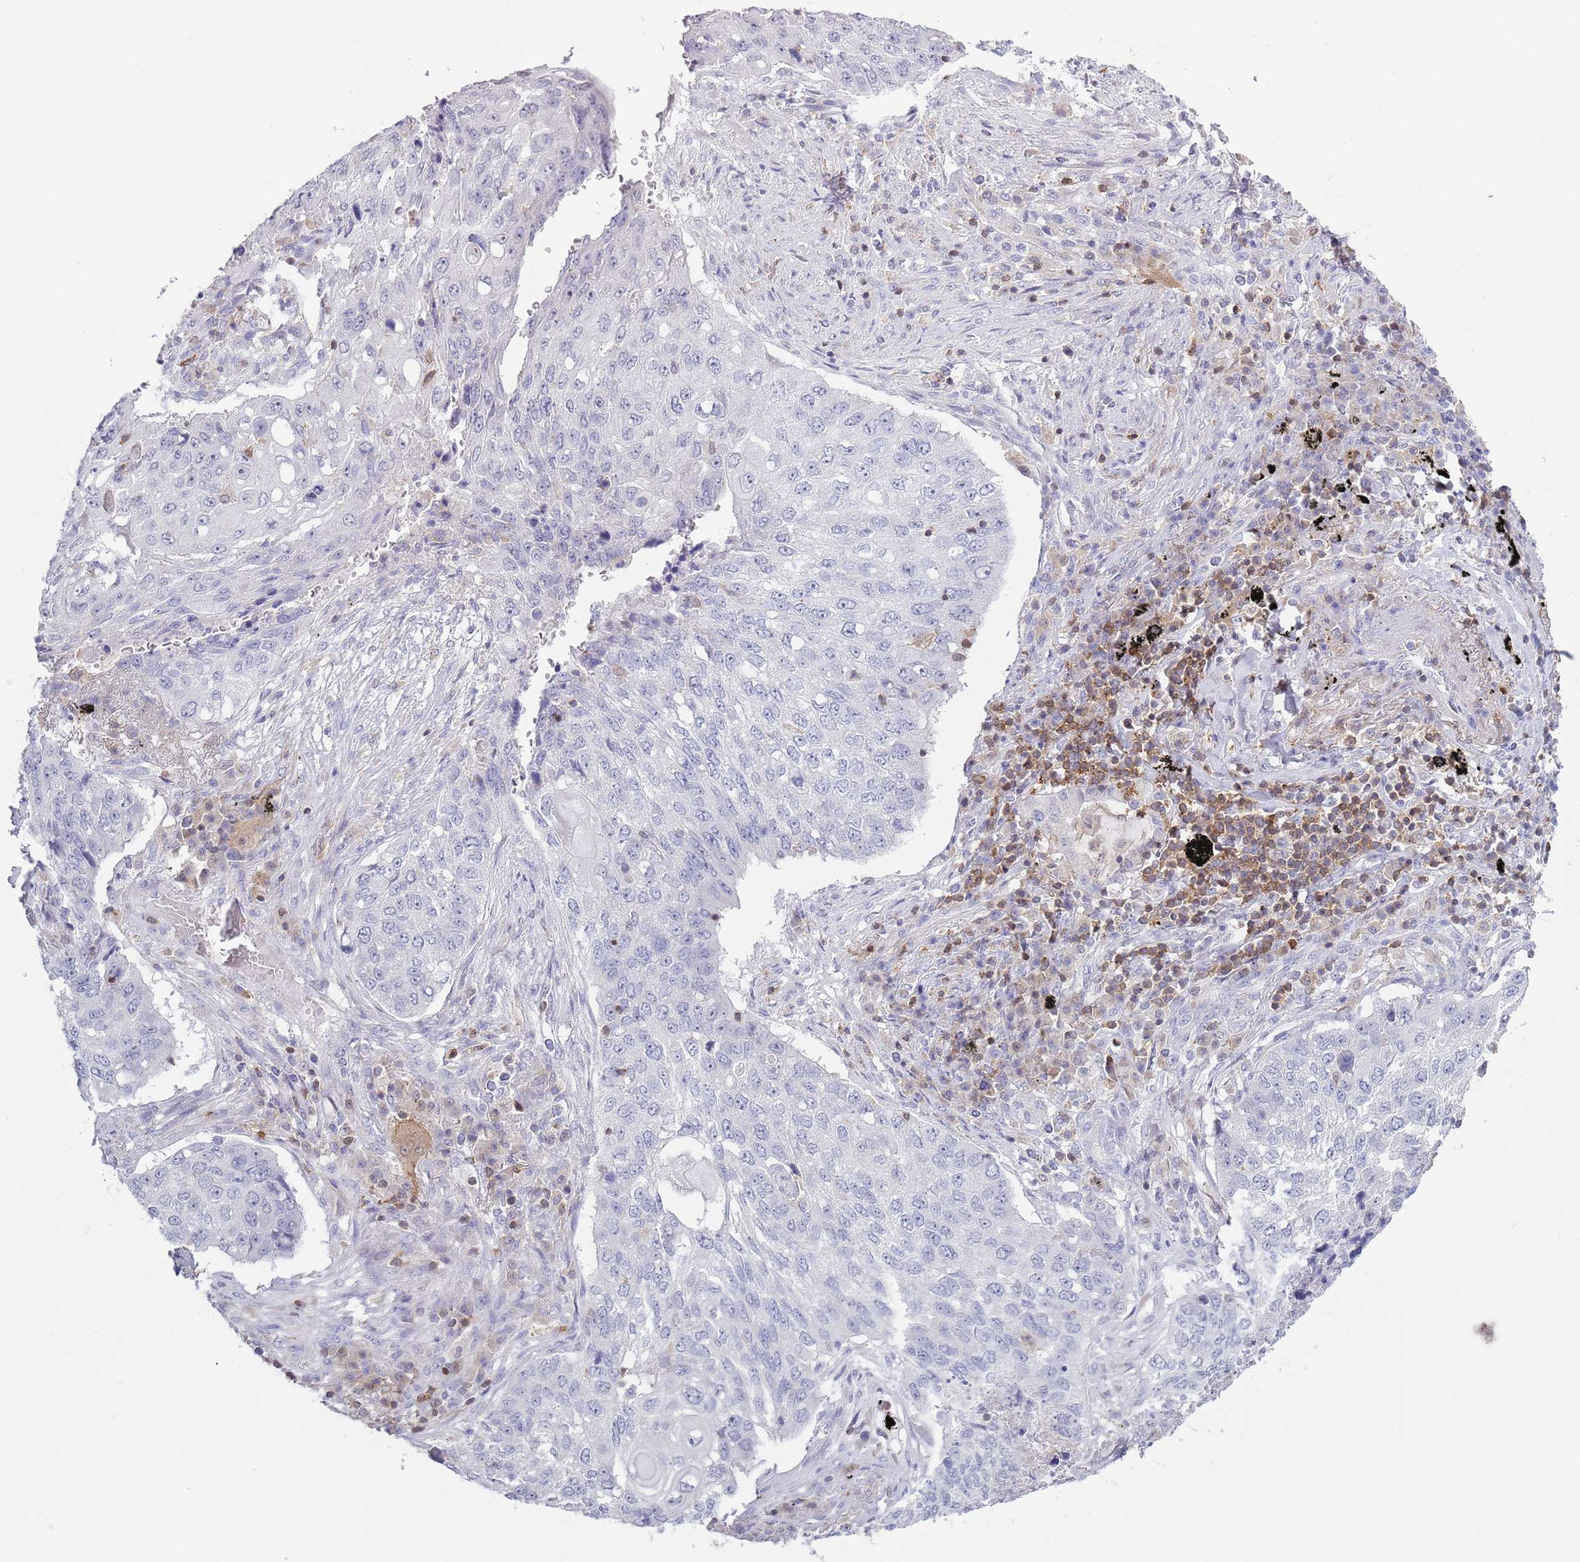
{"staining": {"intensity": "negative", "quantity": "none", "location": "none"}, "tissue": "lung cancer", "cell_type": "Tumor cells", "image_type": "cancer", "snomed": [{"axis": "morphology", "description": "Squamous cell carcinoma, NOS"}, {"axis": "topography", "description": "Lung"}], "caption": "Tumor cells are negative for protein expression in human squamous cell carcinoma (lung).", "gene": "LPXN", "patient": {"sex": "female", "age": 63}}